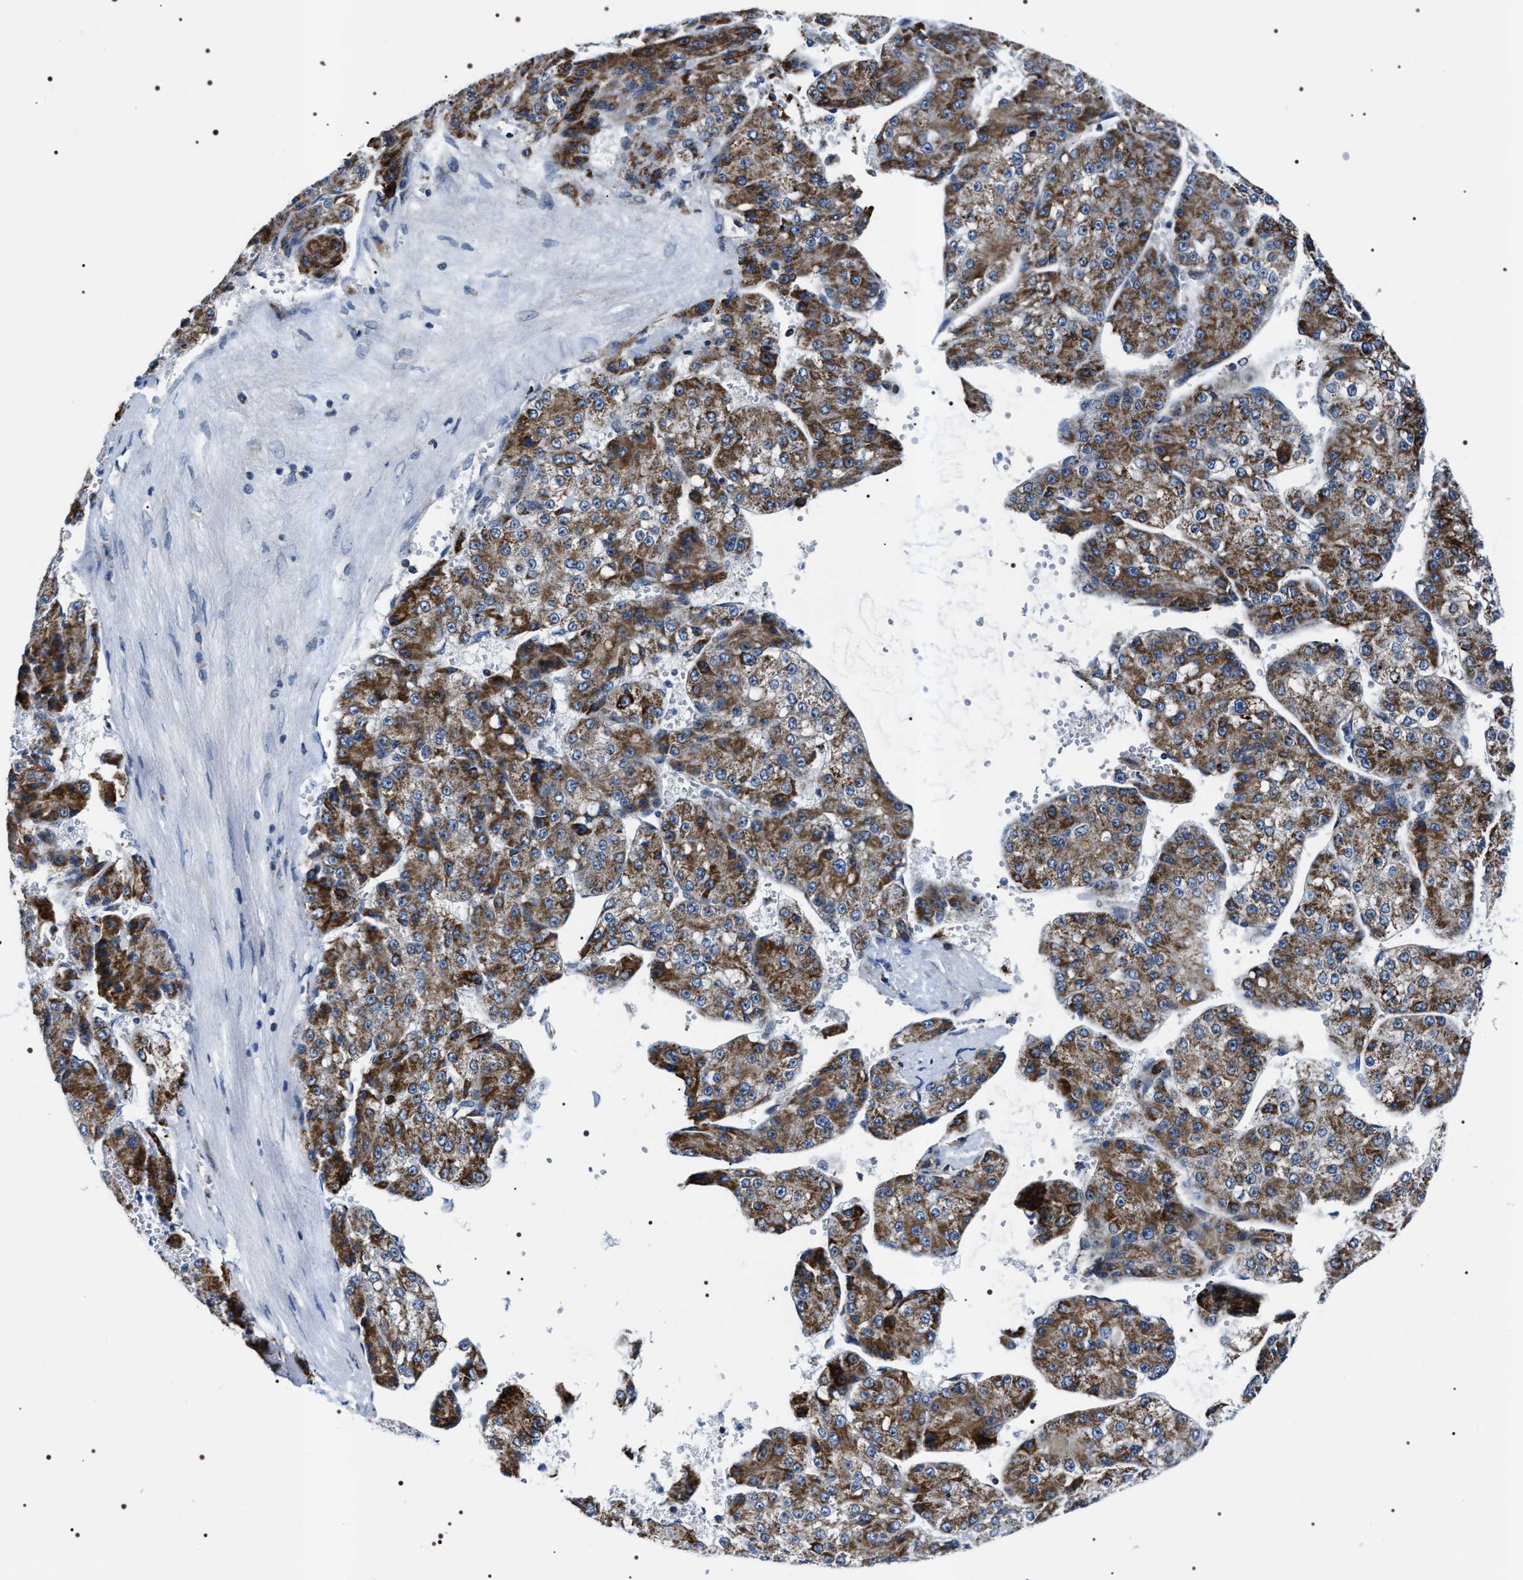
{"staining": {"intensity": "moderate", "quantity": ">75%", "location": "cytoplasmic/membranous"}, "tissue": "liver cancer", "cell_type": "Tumor cells", "image_type": "cancer", "snomed": [{"axis": "morphology", "description": "Carcinoma, Hepatocellular, NOS"}, {"axis": "topography", "description": "Liver"}], "caption": "Immunohistochemistry (IHC) image of human hepatocellular carcinoma (liver) stained for a protein (brown), which displays medium levels of moderate cytoplasmic/membranous expression in approximately >75% of tumor cells.", "gene": "NTMT1", "patient": {"sex": "female", "age": 73}}